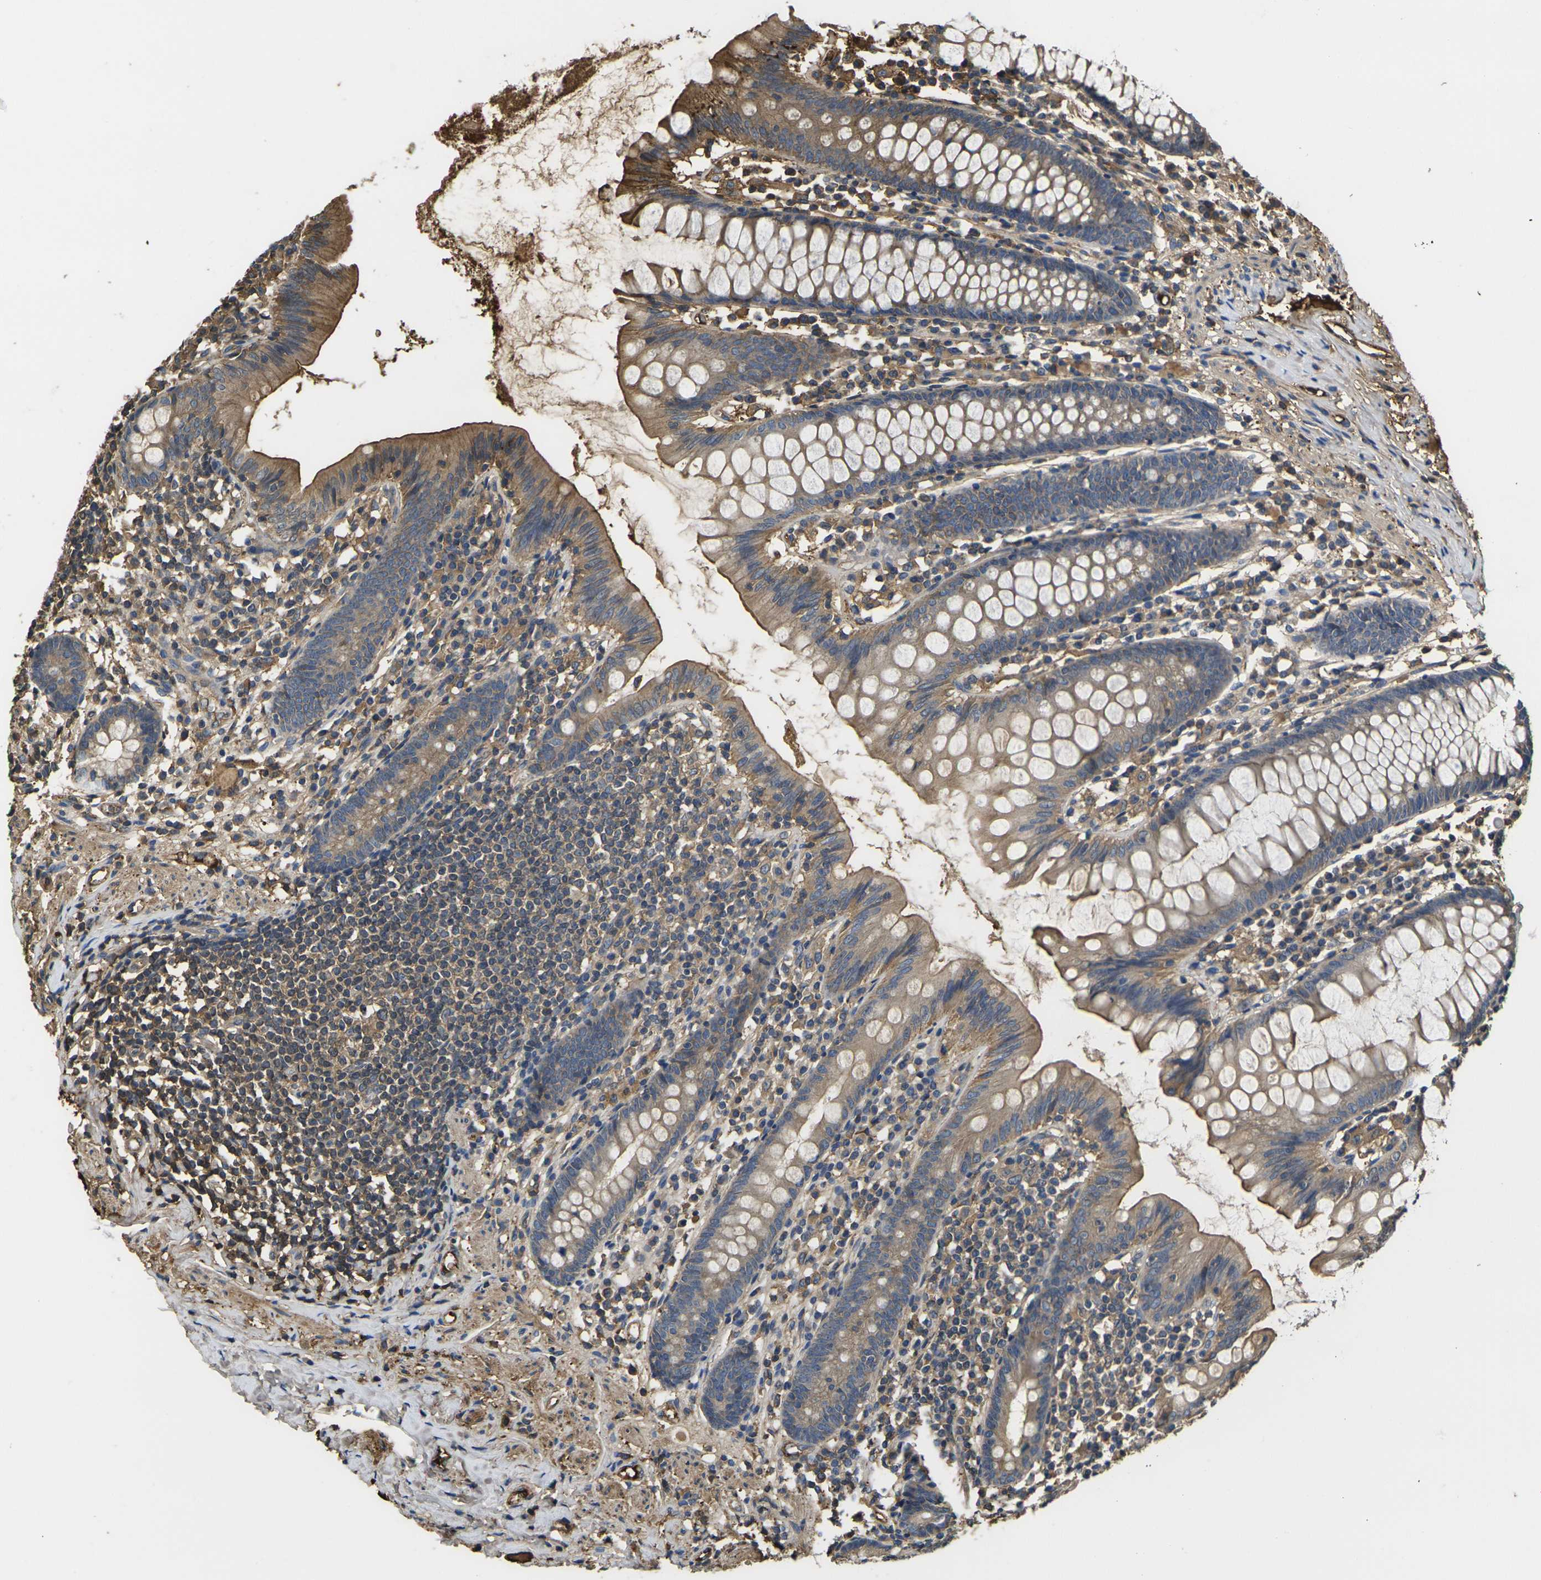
{"staining": {"intensity": "moderate", "quantity": ">75%", "location": "cytoplasmic/membranous"}, "tissue": "appendix", "cell_type": "Glandular cells", "image_type": "normal", "snomed": [{"axis": "morphology", "description": "Normal tissue, NOS"}, {"axis": "topography", "description": "Appendix"}], "caption": "Normal appendix exhibits moderate cytoplasmic/membranous staining in approximately >75% of glandular cells.", "gene": "HSPG2", "patient": {"sex": "male", "age": 52}}